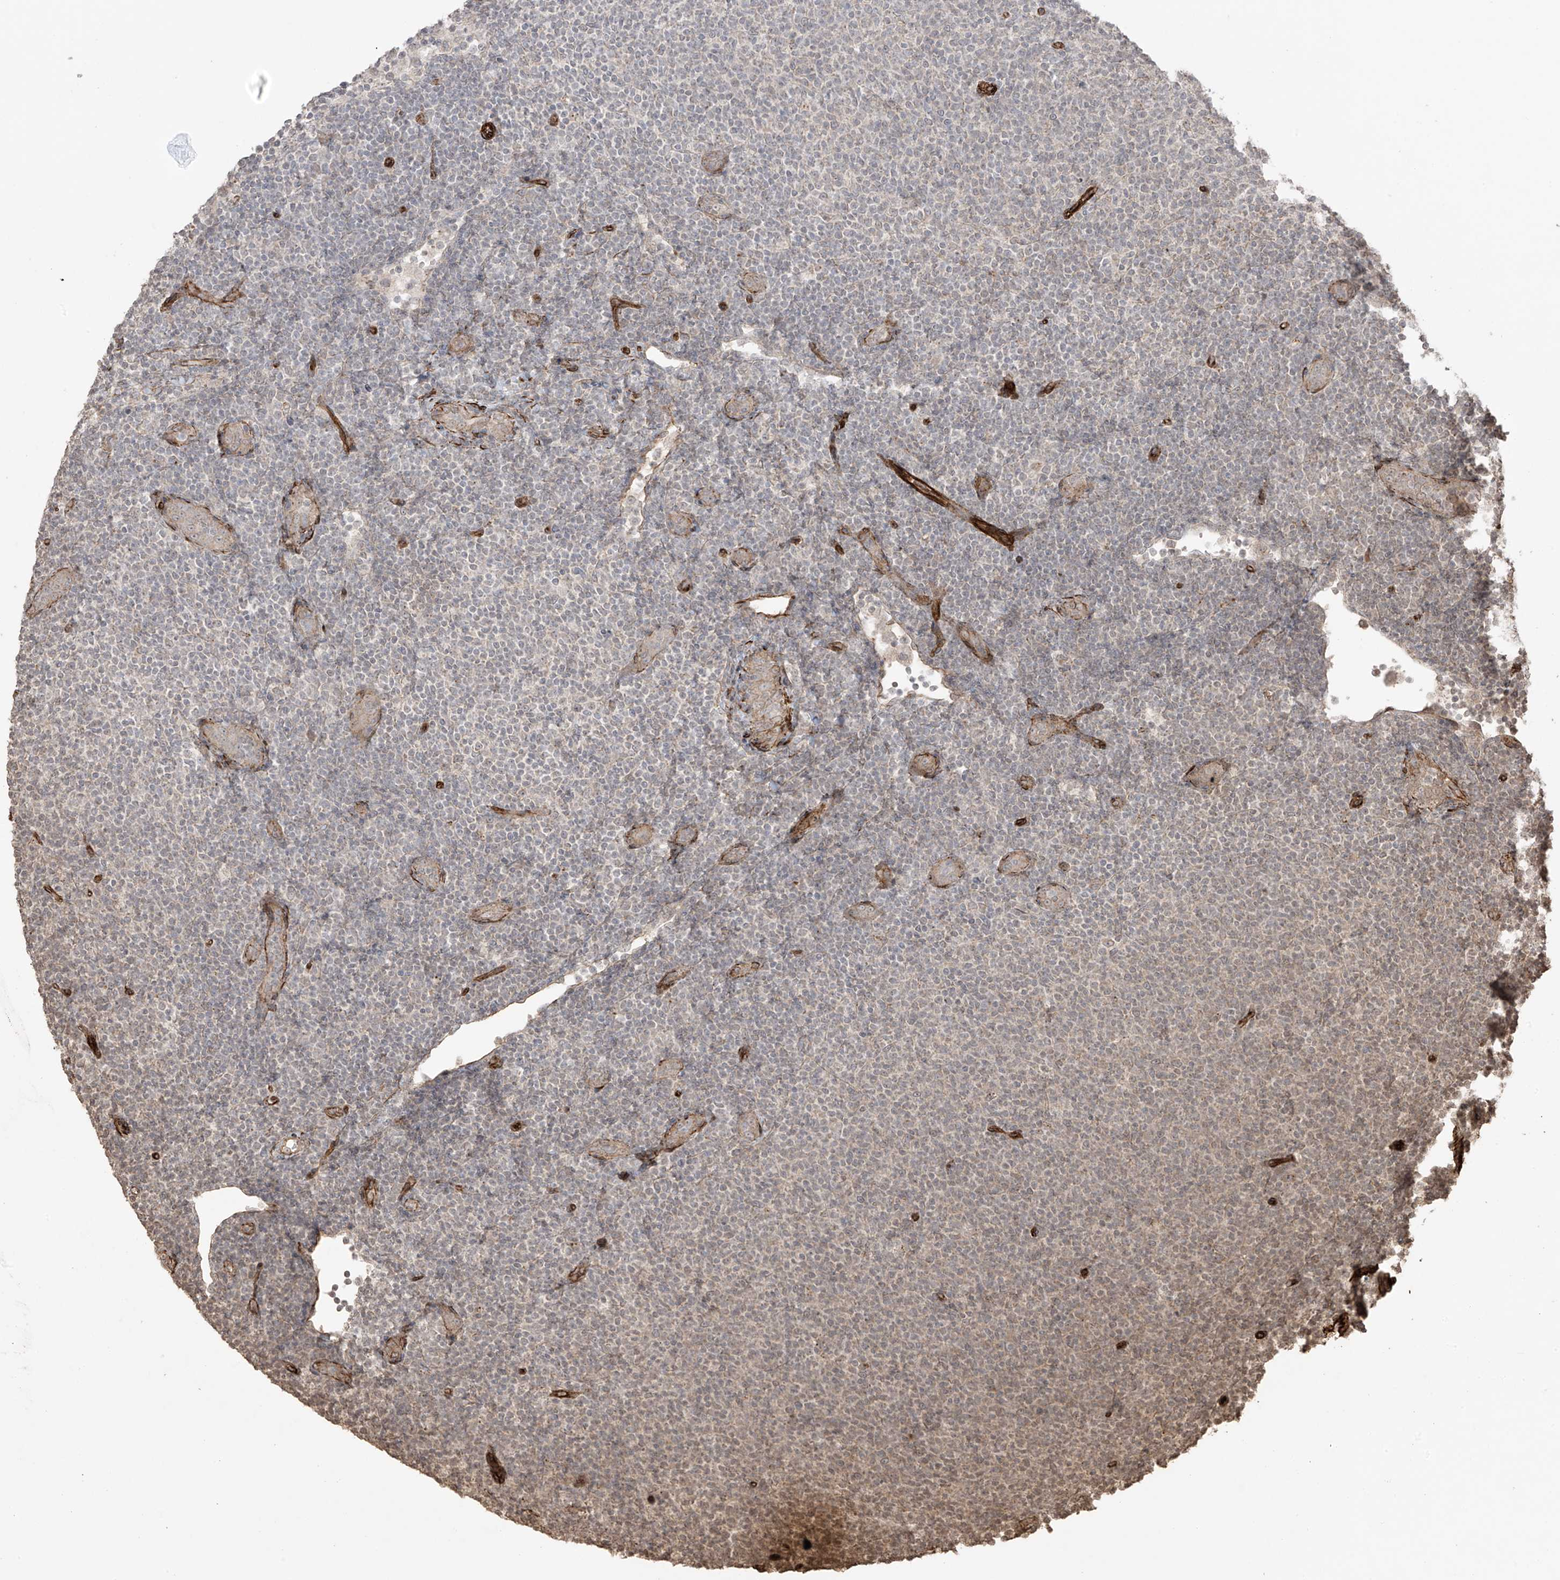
{"staining": {"intensity": "weak", "quantity": "<25%", "location": "cytoplasmic/membranous,nuclear"}, "tissue": "lymphoma", "cell_type": "Tumor cells", "image_type": "cancer", "snomed": [{"axis": "morphology", "description": "Malignant lymphoma, non-Hodgkin's type, Low grade"}, {"axis": "topography", "description": "Lymph node"}], "caption": "An image of lymphoma stained for a protein exhibits no brown staining in tumor cells.", "gene": "TTLL5", "patient": {"sex": "male", "age": 66}}